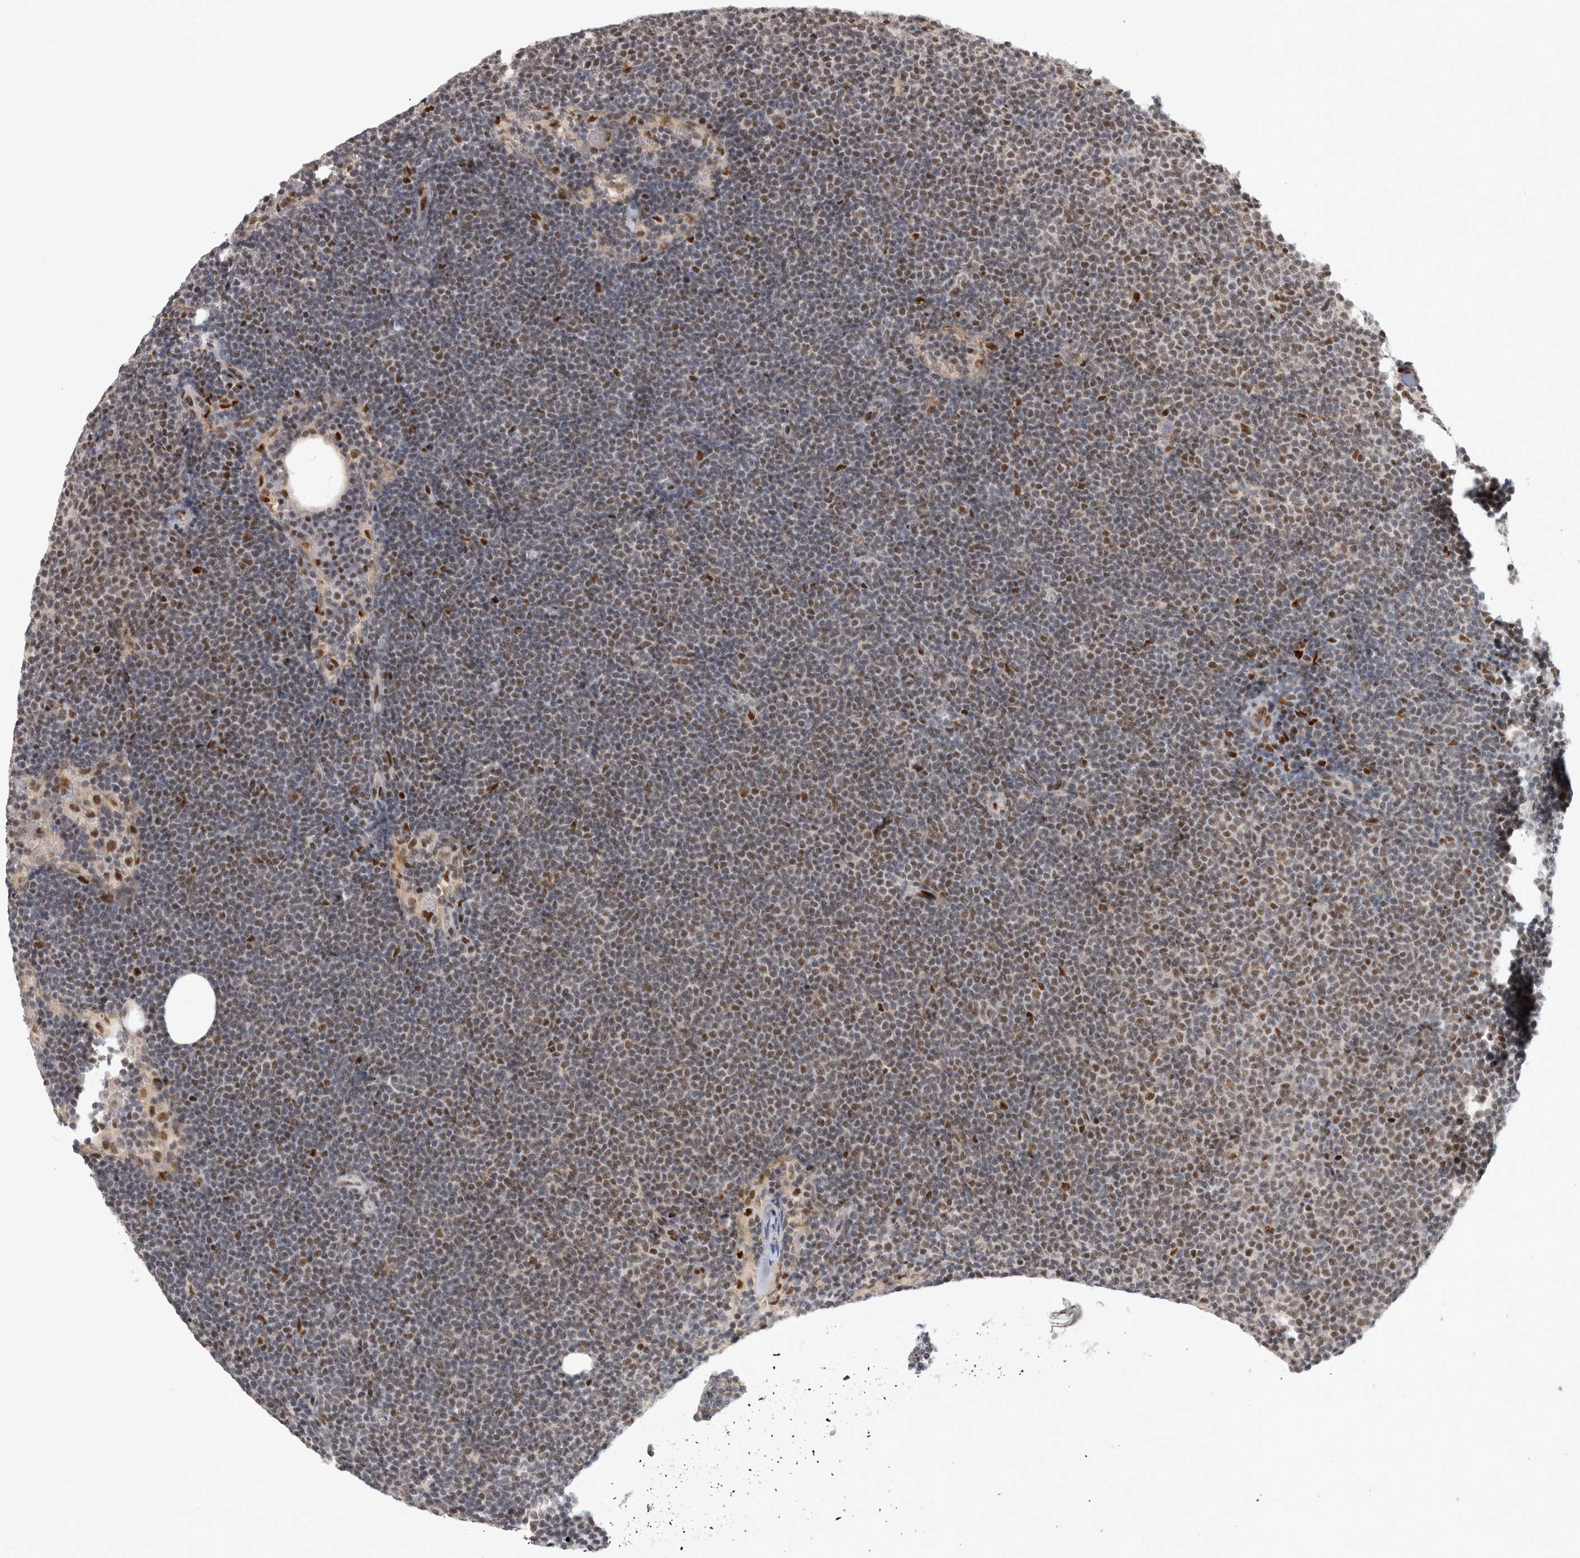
{"staining": {"intensity": "weak", "quantity": ">75%", "location": "nuclear"}, "tissue": "lymphoma", "cell_type": "Tumor cells", "image_type": "cancer", "snomed": [{"axis": "morphology", "description": "Malignant lymphoma, non-Hodgkin's type, Low grade"}, {"axis": "topography", "description": "Lymph node"}], "caption": "Brown immunohistochemical staining in human lymphoma shows weak nuclear expression in about >75% of tumor cells.", "gene": "SRARP", "patient": {"sex": "female", "age": 53}}